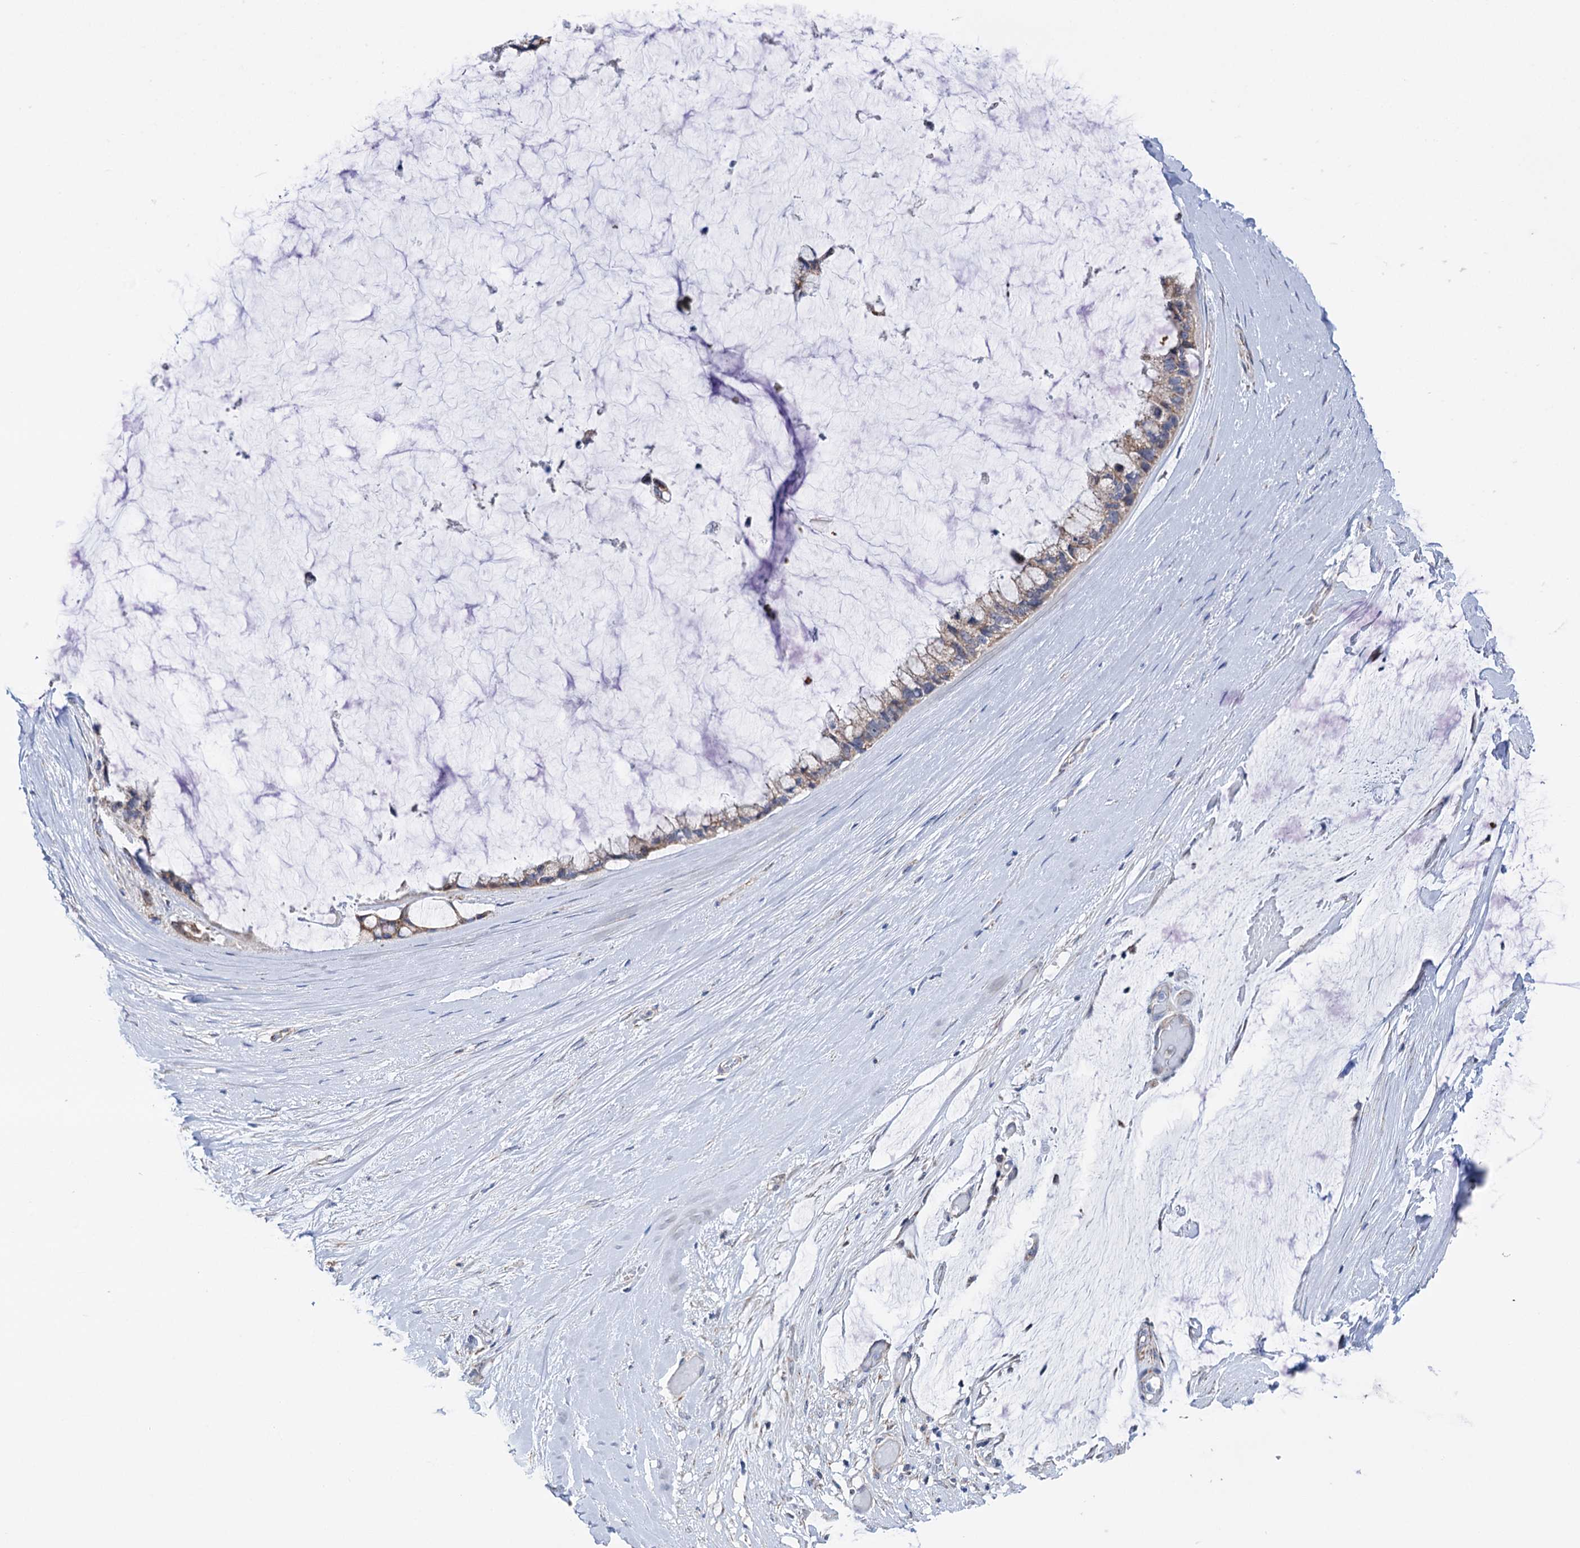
{"staining": {"intensity": "moderate", "quantity": ">75%", "location": "cytoplasmic/membranous"}, "tissue": "ovarian cancer", "cell_type": "Tumor cells", "image_type": "cancer", "snomed": [{"axis": "morphology", "description": "Cystadenocarcinoma, mucinous, NOS"}, {"axis": "topography", "description": "Ovary"}], "caption": "High-power microscopy captured an IHC image of ovarian mucinous cystadenocarcinoma, revealing moderate cytoplasmic/membranous expression in about >75% of tumor cells. (Brightfield microscopy of DAB IHC at high magnification).", "gene": "SUCLA2", "patient": {"sex": "female", "age": 39}}